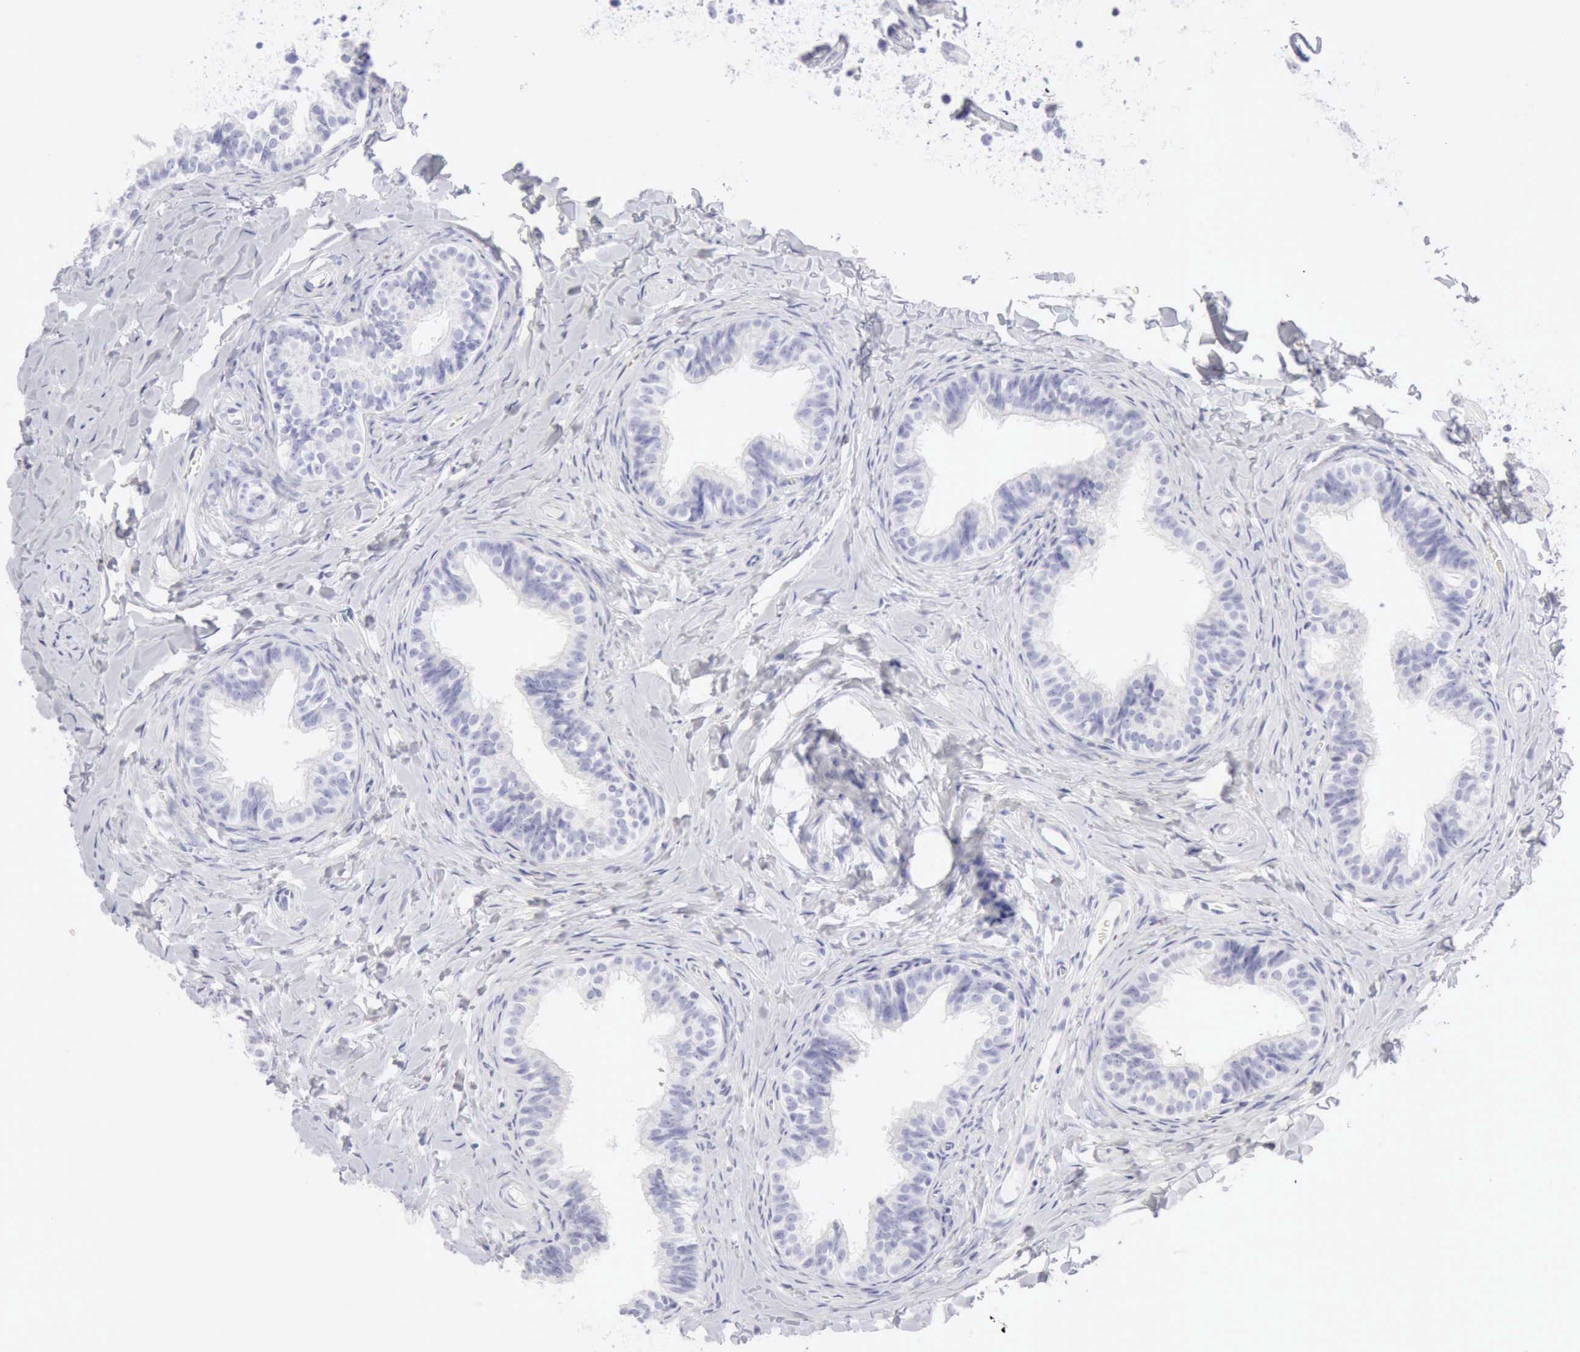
{"staining": {"intensity": "negative", "quantity": "none", "location": "none"}, "tissue": "epididymis", "cell_type": "Glandular cells", "image_type": "normal", "snomed": [{"axis": "morphology", "description": "Normal tissue, NOS"}, {"axis": "topography", "description": "Epididymis"}], "caption": "Immunohistochemical staining of benign epididymis exhibits no significant positivity in glandular cells.", "gene": "KRT10", "patient": {"sex": "male", "age": 26}}